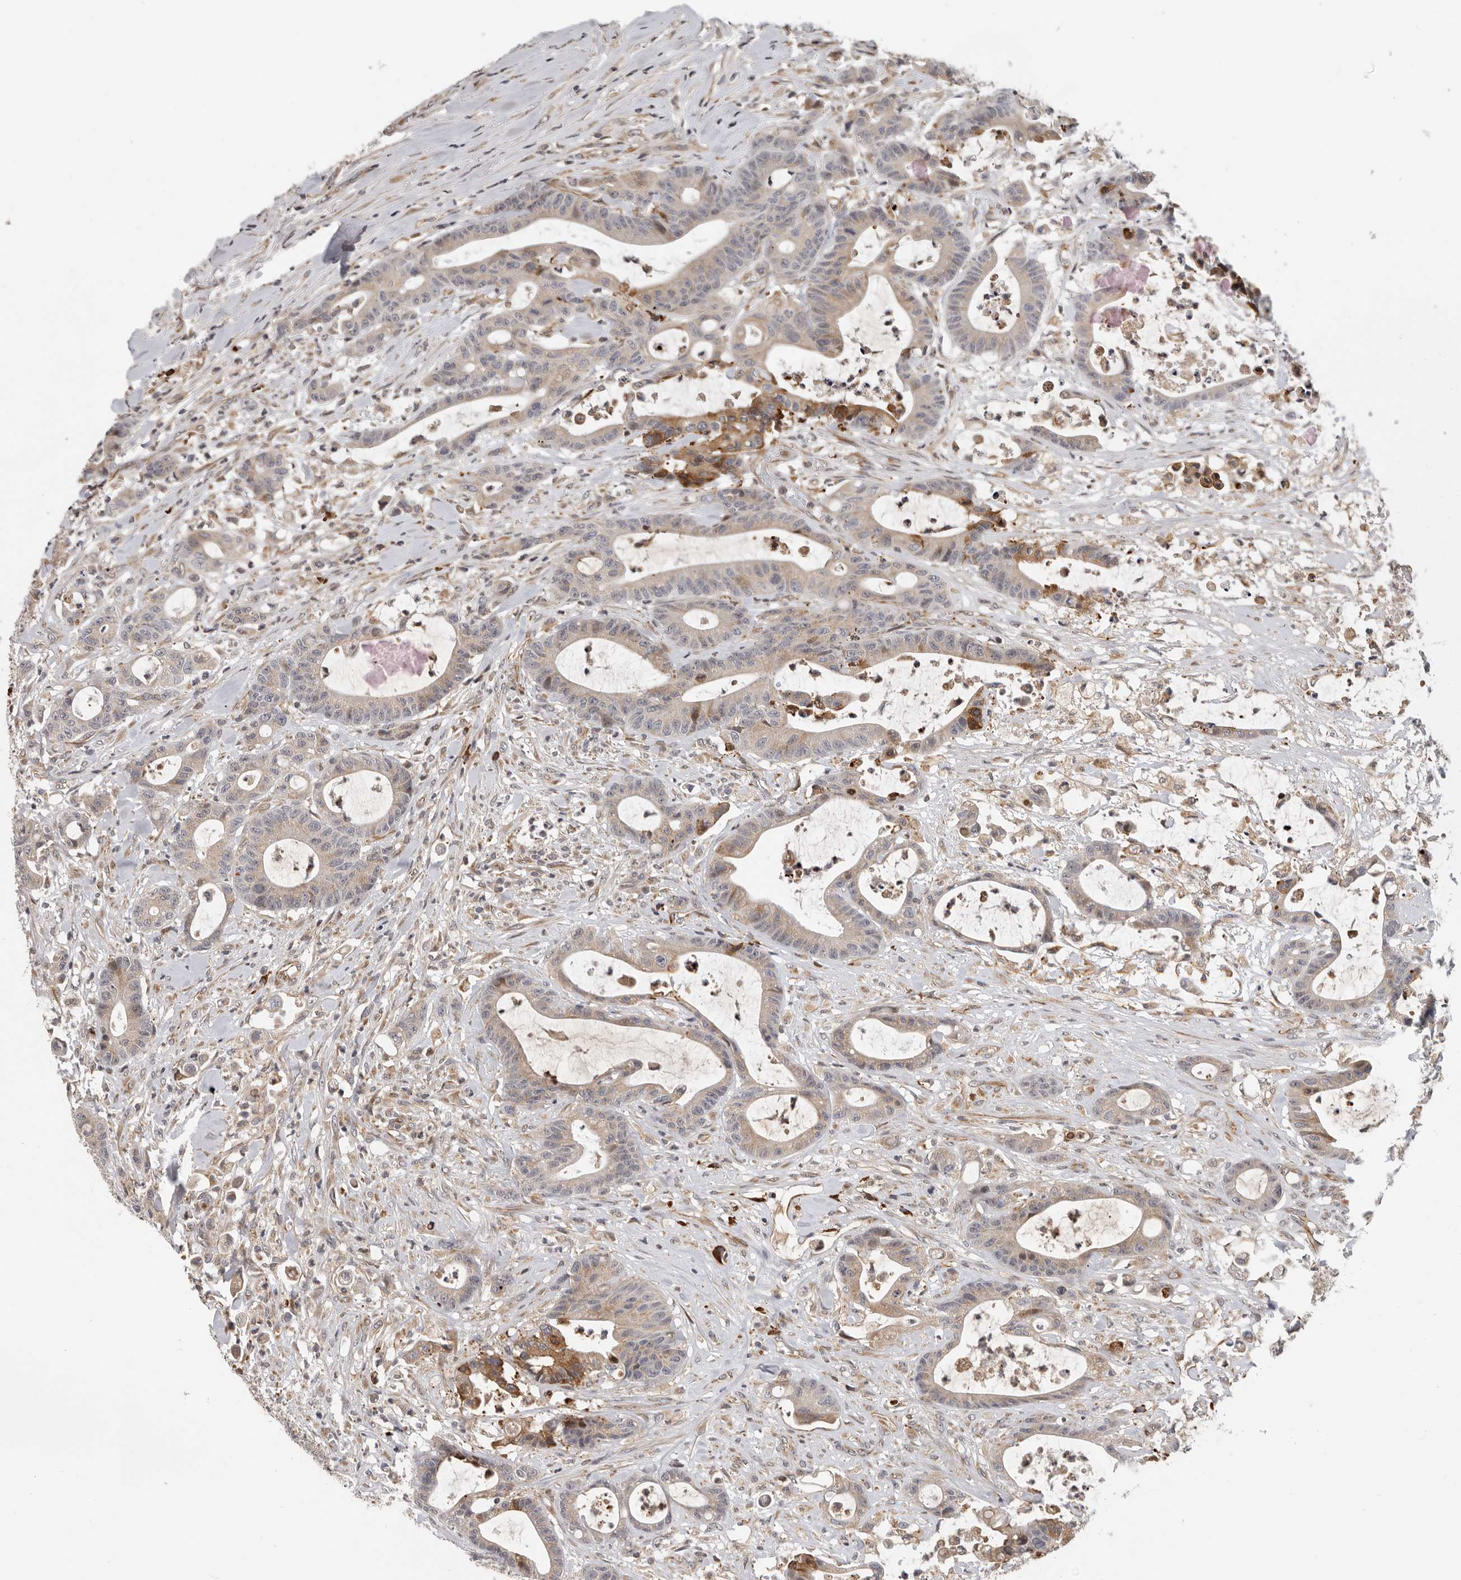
{"staining": {"intensity": "weak", "quantity": ">75%", "location": "cytoplasmic/membranous"}, "tissue": "colorectal cancer", "cell_type": "Tumor cells", "image_type": "cancer", "snomed": [{"axis": "morphology", "description": "Adenocarcinoma, NOS"}, {"axis": "topography", "description": "Colon"}], "caption": "Immunohistochemical staining of colorectal cancer displays low levels of weak cytoplasmic/membranous expression in approximately >75% of tumor cells.", "gene": "RNF157", "patient": {"sex": "female", "age": 84}}